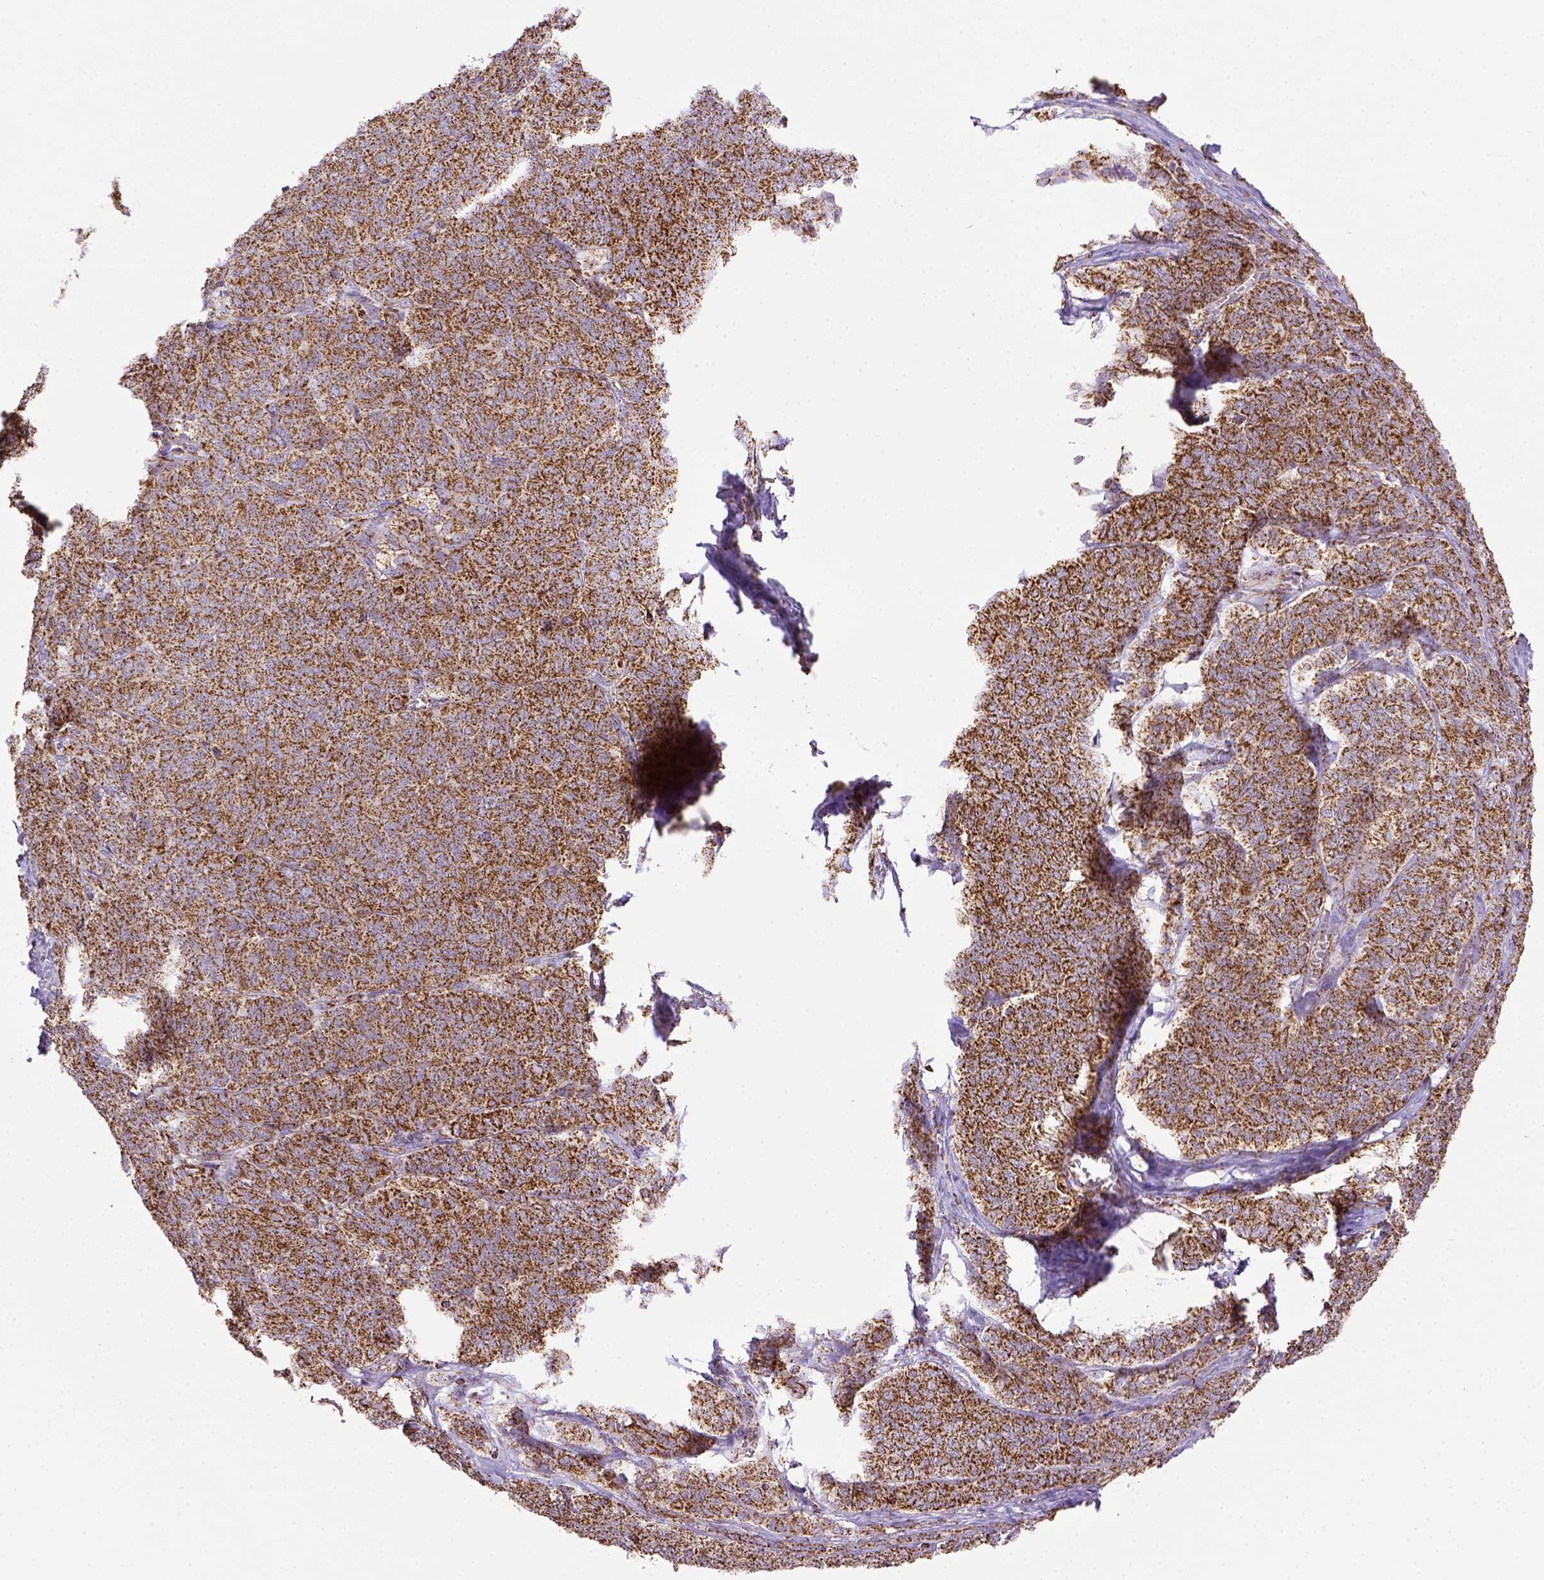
{"staining": {"intensity": "moderate", "quantity": ">75%", "location": "cytoplasmic/membranous"}, "tissue": "ovarian cancer", "cell_type": "Tumor cells", "image_type": "cancer", "snomed": [{"axis": "morphology", "description": "Carcinoma, endometroid"}, {"axis": "topography", "description": "Ovary"}], "caption": "The photomicrograph shows staining of ovarian cancer (endometroid carcinoma), revealing moderate cytoplasmic/membranous protein positivity (brown color) within tumor cells.", "gene": "MT-CO1", "patient": {"sex": "female", "age": 80}}